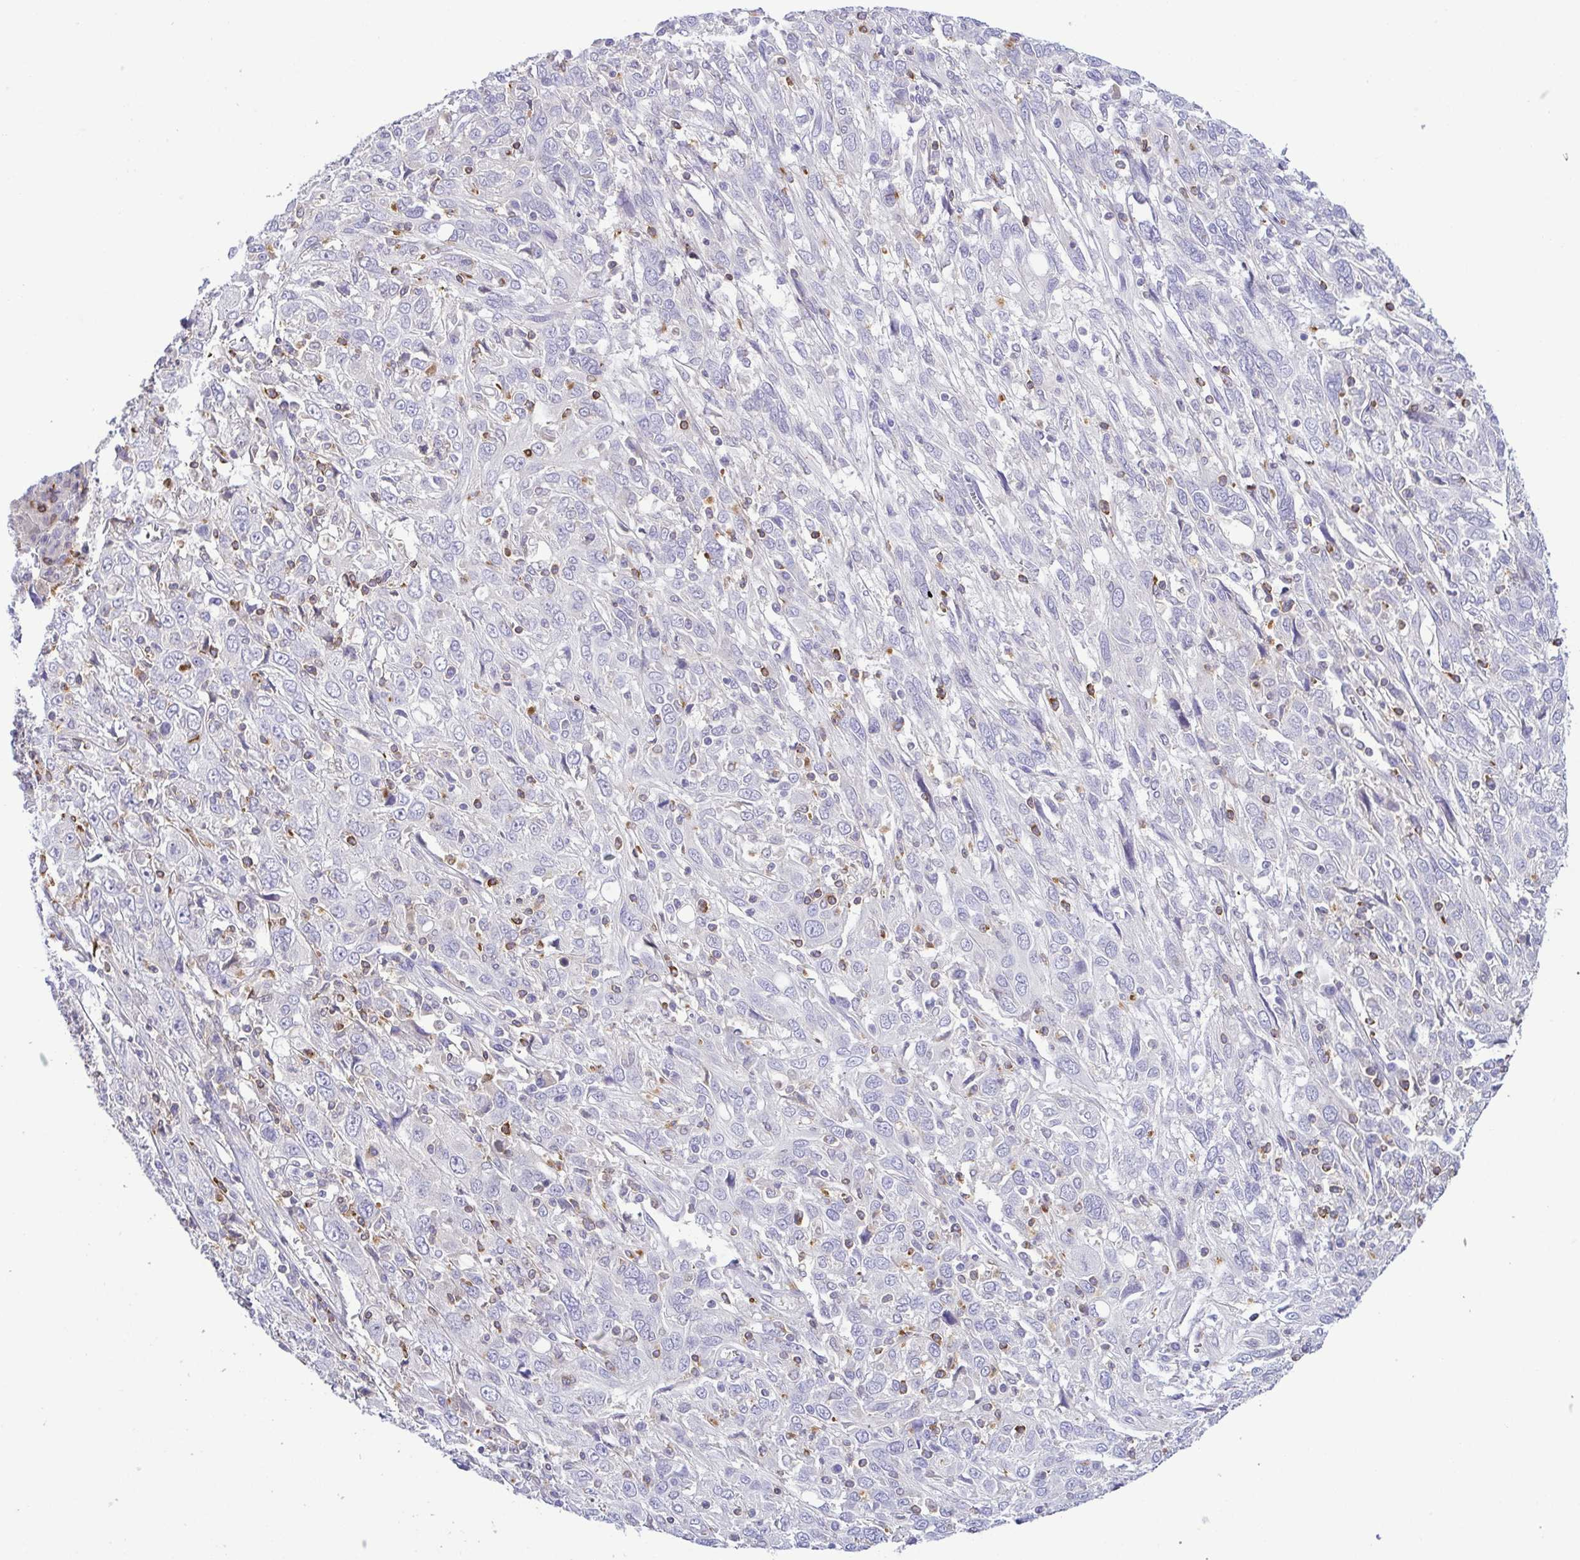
{"staining": {"intensity": "negative", "quantity": "none", "location": "none"}, "tissue": "cervical cancer", "cell_type": "Tumor cells", "image_type": "cancer", "snomed": [{"axis": "morphology", "description": "Squamous cell carcinoma, NOS"}, {"axis": "topography", "description": "Cervix"}], "caption": "Micrograph shows no protein staining in tumor cells of squamous cell carcinoma (cervical) tissue.", "gene": "PGLYRP1", "patient": {"sex": "female", "age": 46}}